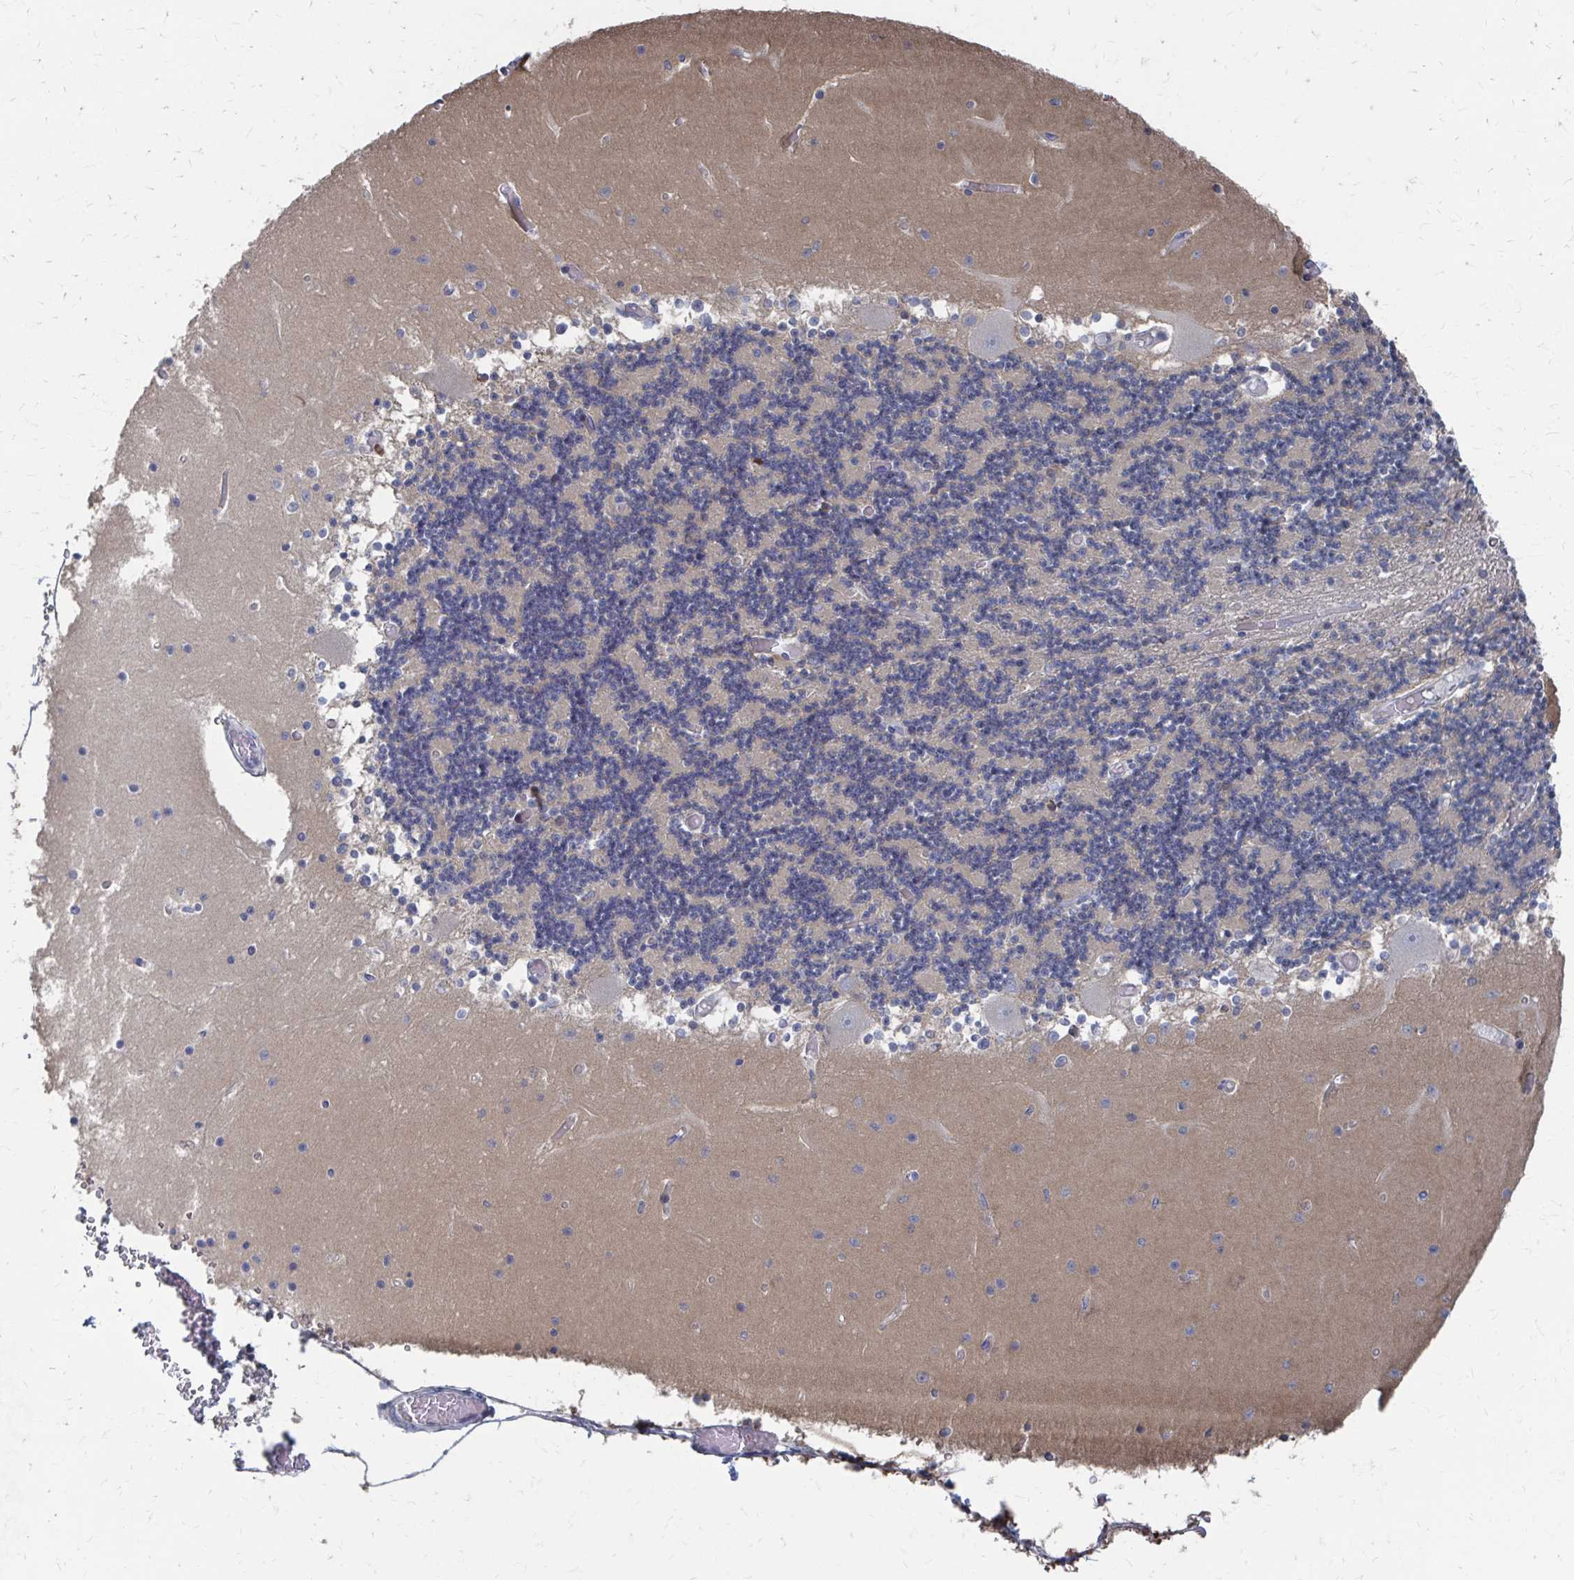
{"staining": {"intensity": "negative", "quantity": "none", "location": "none"}, "tissue": "cerebellum", "cell_type": "Cells in granular layer", "image_type": "normal", "snomed": [{"axis": "morphology", "description": "Normal tissue, NOS"}, {"axis": "topography", "description": "Cerebellum"}], "caption": "The histopathology image exhibits no significant expression in cells in granular layer of cerebellum.", "gene": "PLEKHG7", "patient": {"sex": "female", "age": 28}}